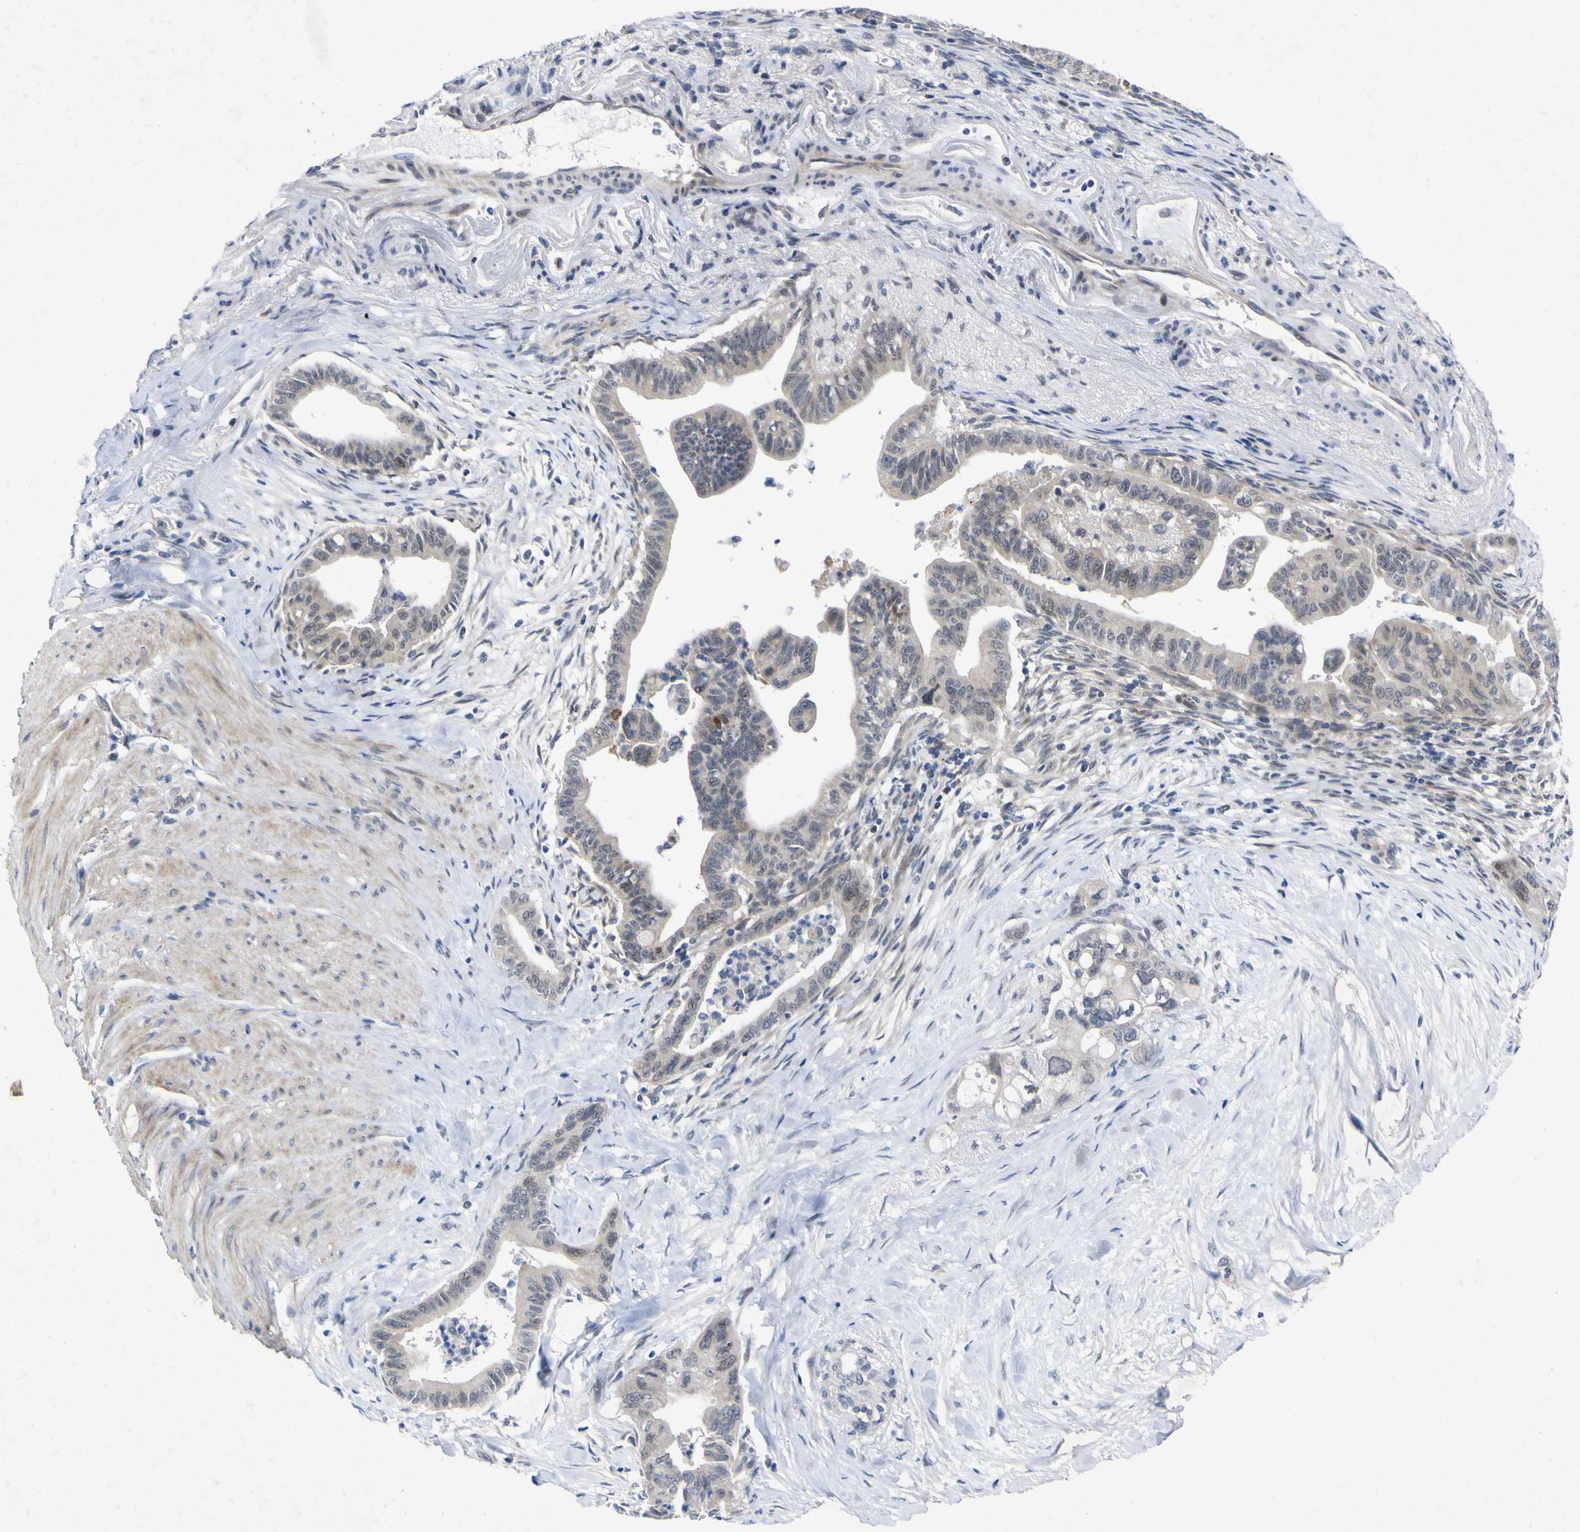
{"staining": {"intensity": "negative", "quantity": "none", "location": "none"}, "tissue": "pancreatic cancer", "cell_type": "Tumor cells", "image_type": "cancer", "snomed": [{"axis": "morphology", "description": "Adenocarcinoma, NOS"}, {"axis": "topography", "description": "Pancreas"}], "caption": "IHC of human pancreatic adenocarcinoma demonstrates no staining in tumor cells.", "gene": "NAV1", "patient": {"sex": "male", "age": 70}}